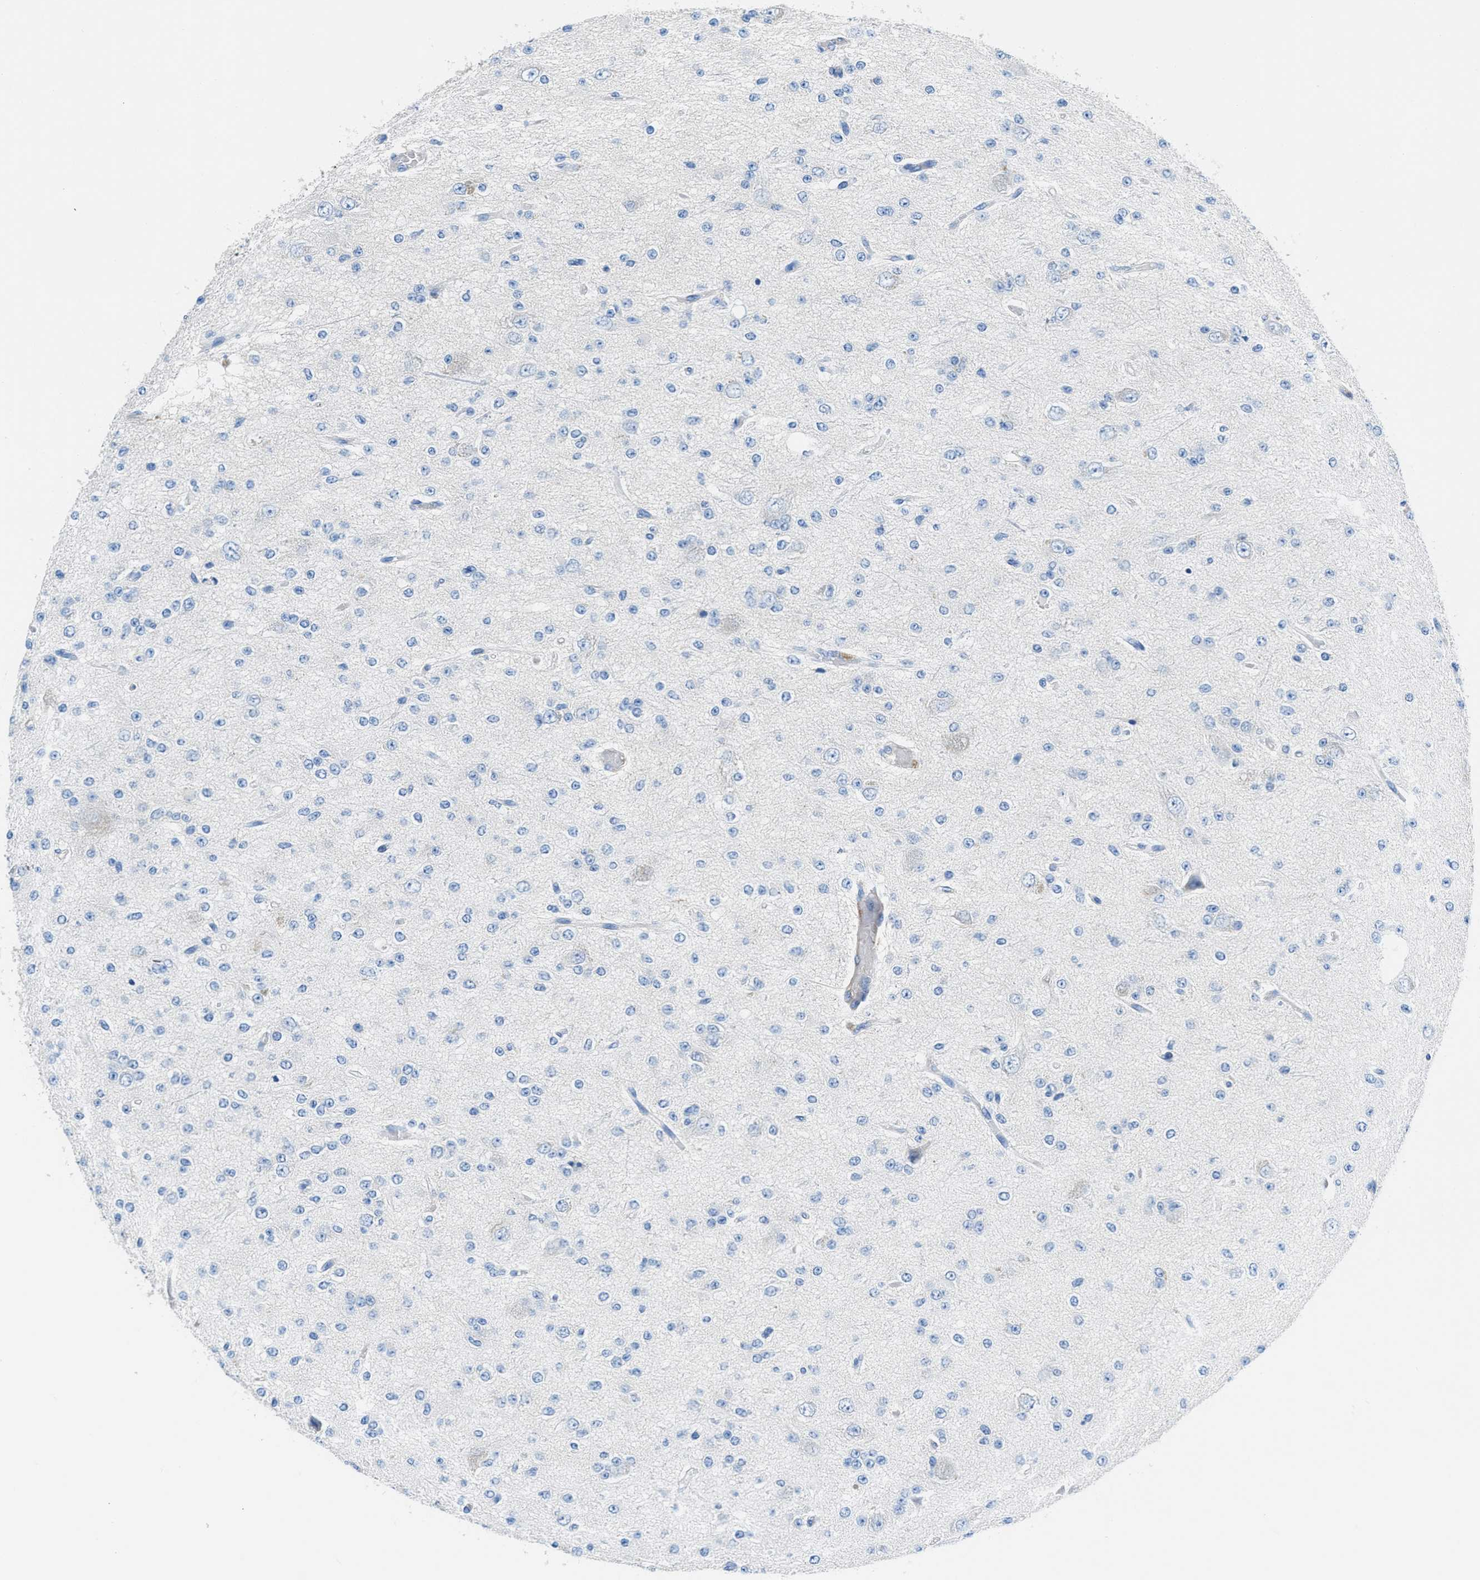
{"staining": {"intensity": "negative", "quantity": "none", "location": "none"}, "tissue": "glioma", "cell_type": "Tumor cells", "image_type": "cancer", "snomed": [{"axis": "morphology", "description": "Glioma, malignant, Low grade"}, {"axis": "topography", "description": "Brain"}], "caption": "Glioma was stained to show a protein in brown. There is no significant staining in tumor cells. (DAB (3,3'-diaminobenzidine) IHC, high magnification).", "gene": "NEB", "patient": {"sex": "male", "age": 38}}